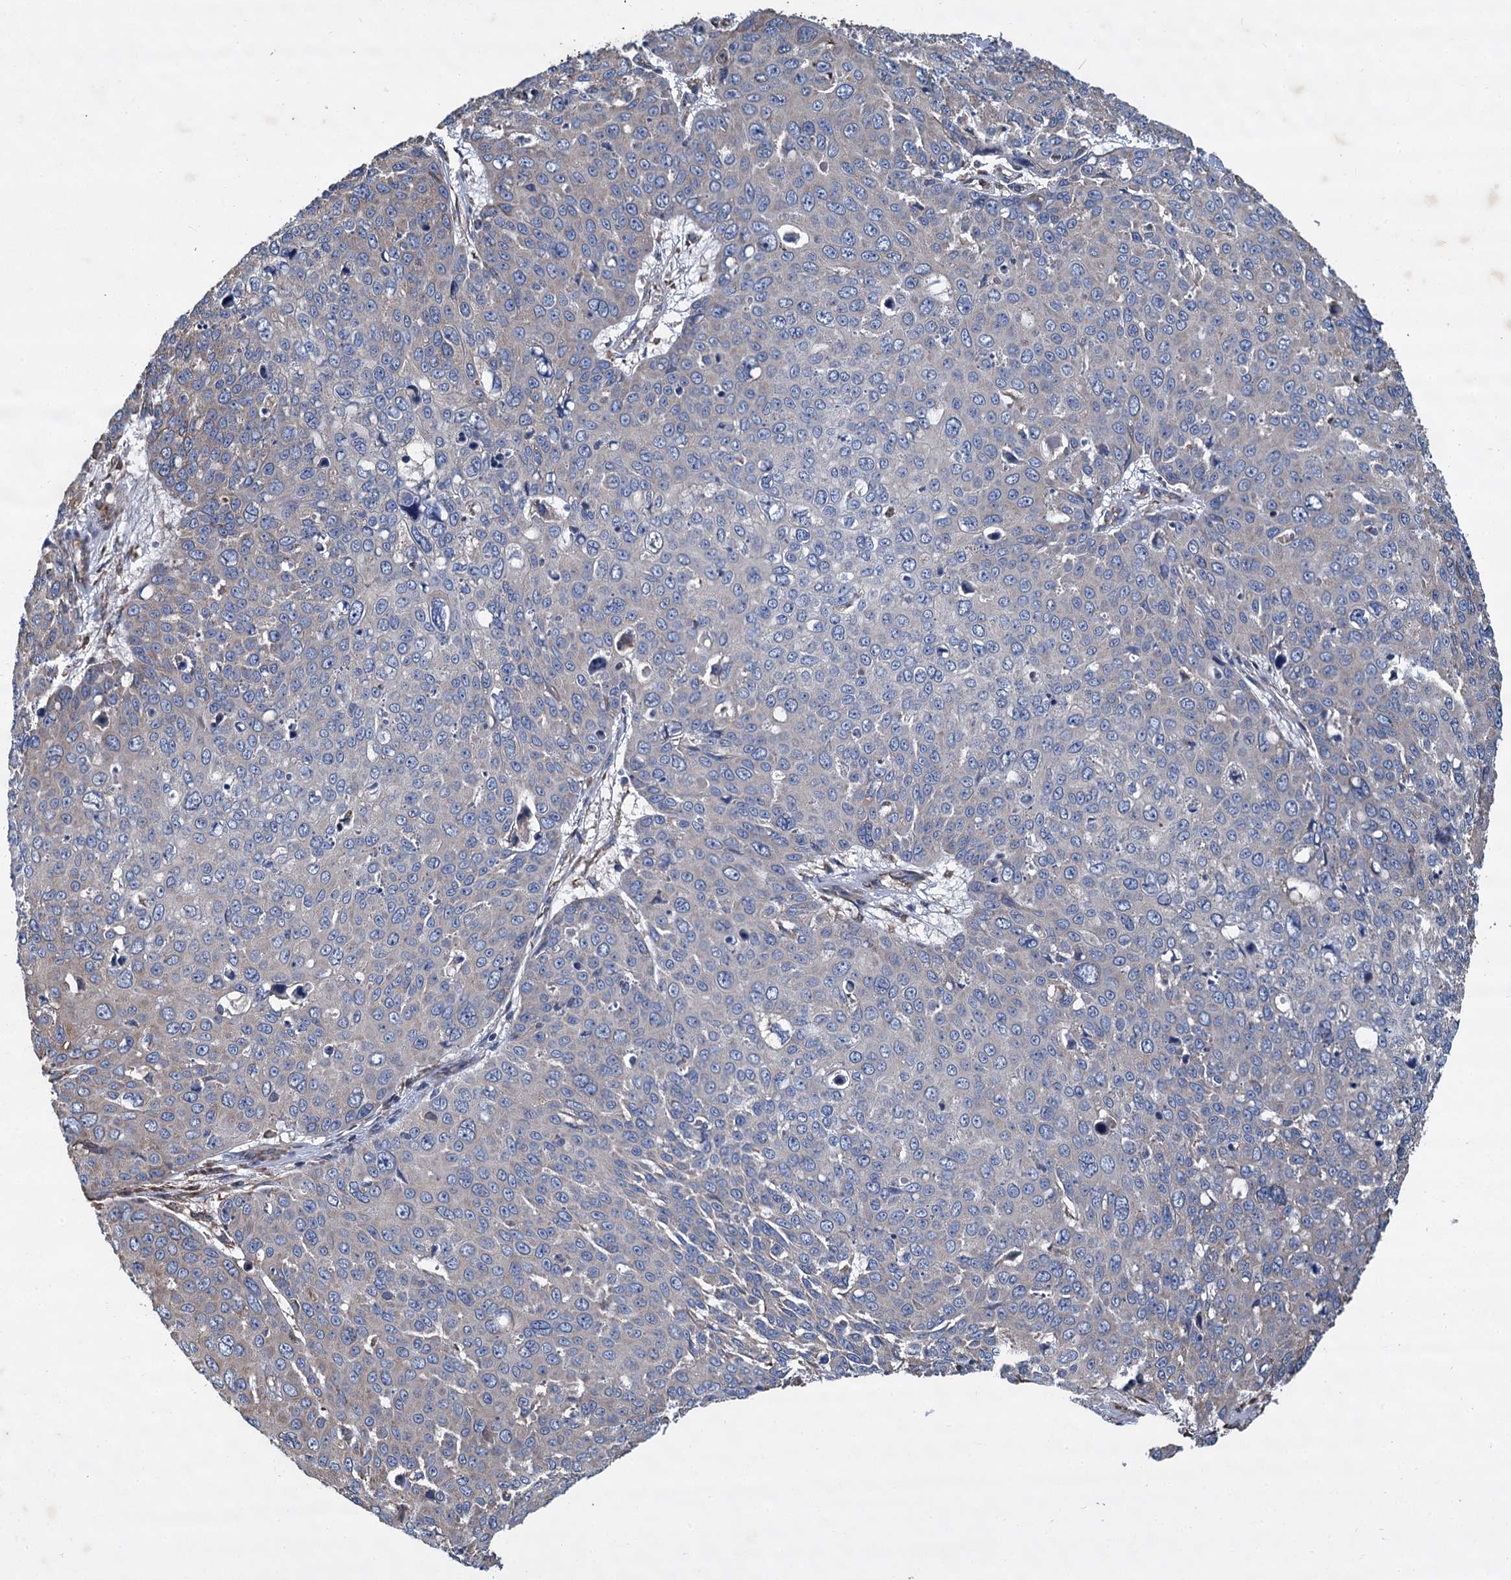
{"staining": {"intensity": "negative", "quantity": "none", "location": "none"}, "tissue": "skin cancer", "cell_type": "Tumor cells", "image_type": "cancer", "snomed": [{"axis": "morphology", "description": "Squamous cell carcinoma, NOS"}, {"axis": "topography", "description": "Skin"}], "caption": "Tumor cells are negative for protein expression in human skin cancer.", "gene": "LINS1", "patient": {"sex": "male", "age": 71}}